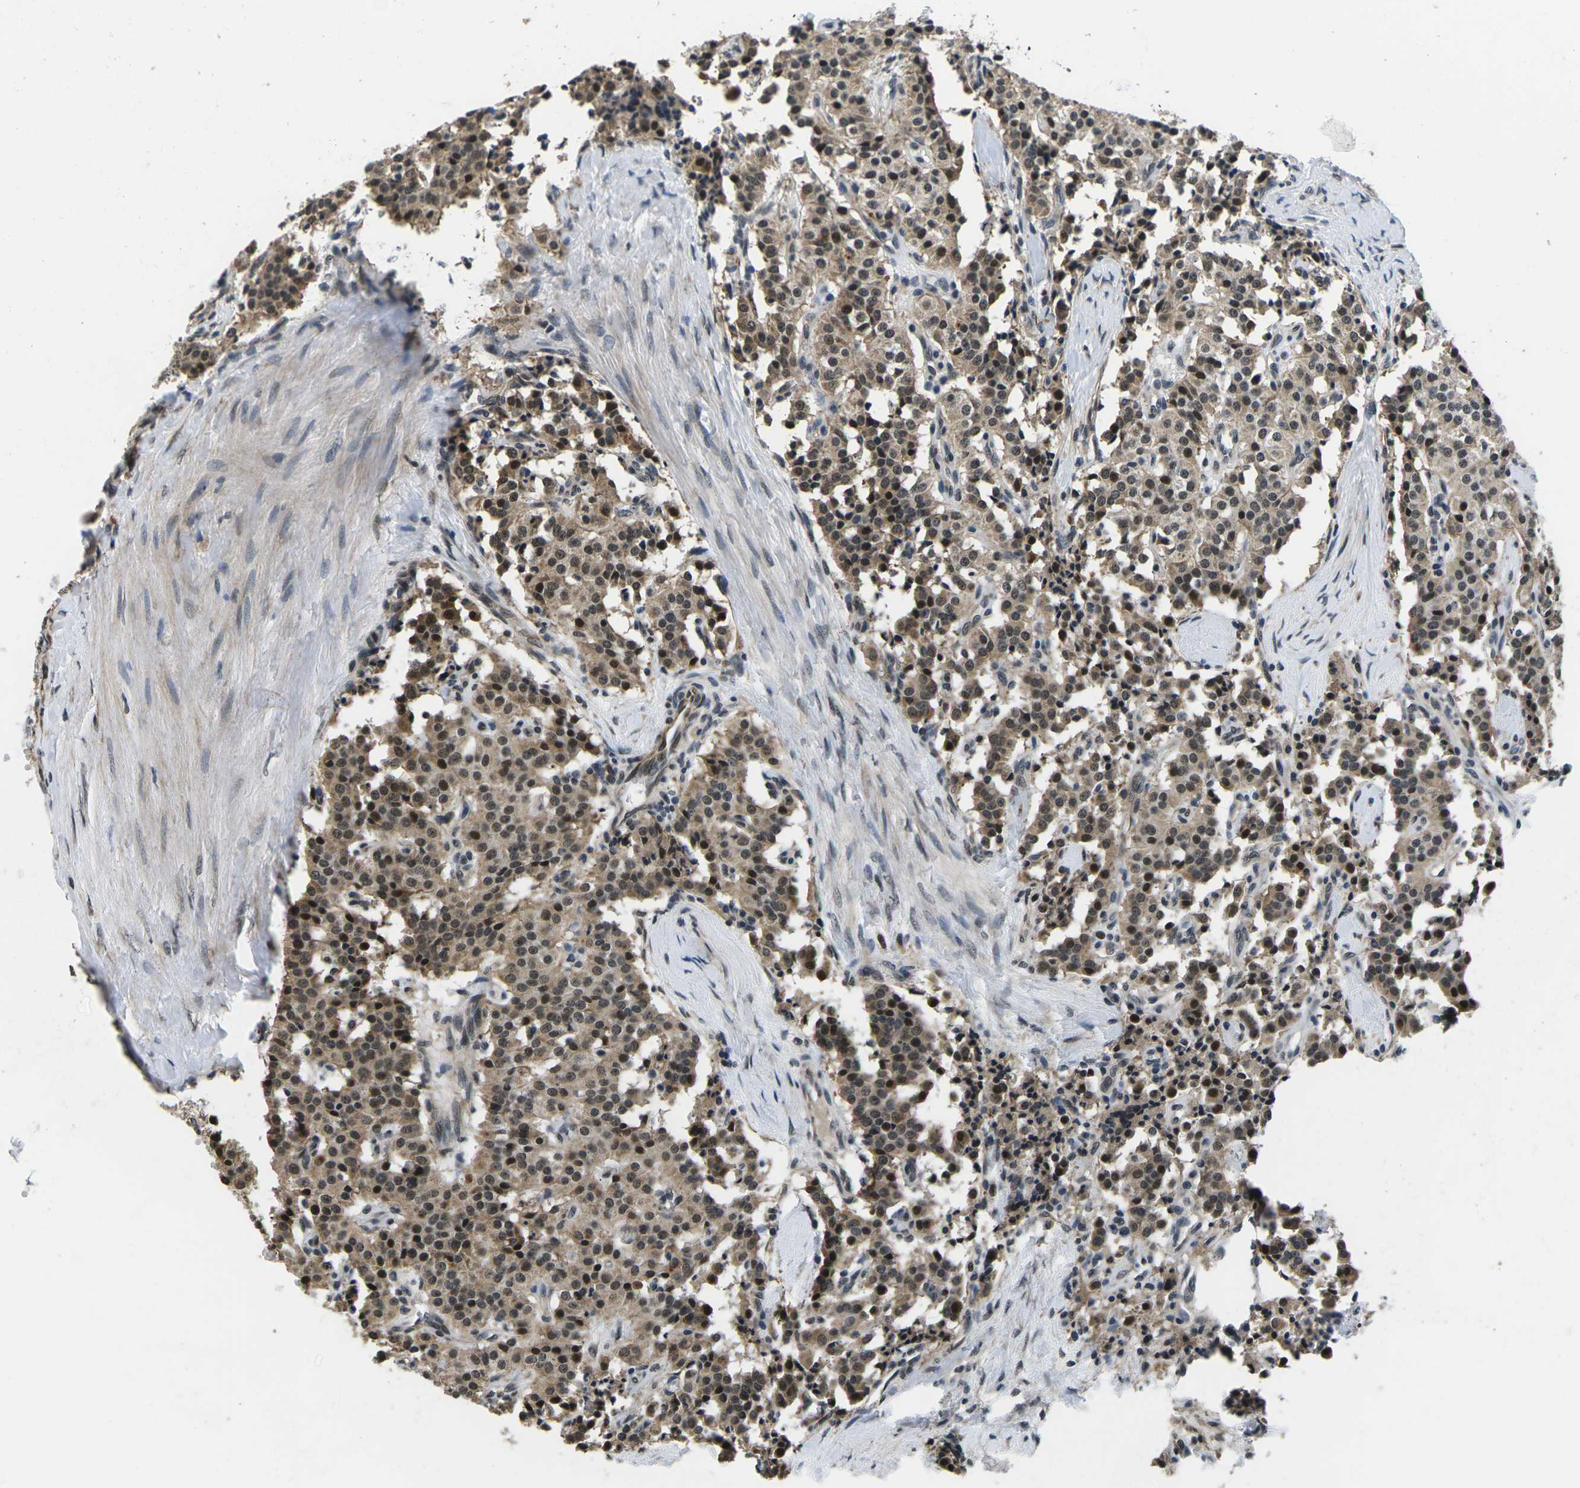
{"staining": {"intensity": "moderate", "quantity": ">75%", "location": "cytoplasmic/membranous,nuclear"}, "tissue": "carcinoid", "cell_type": "Tumor cells", "image_type": "cancer", "snomed": [{"axis": "morphology", "description": "Carcinoid, malignant, NOS"}, {"axis": "topography", "description": "Lung"}], "caption": "Carcinoid stained with immunohistochemistry reveals moderate cytoplasmic/membranous and nuclear positivity in approximately >75% of tumor cells.", "gene": "CCNE1", "patient": {"sex": "male", "age": 30}}